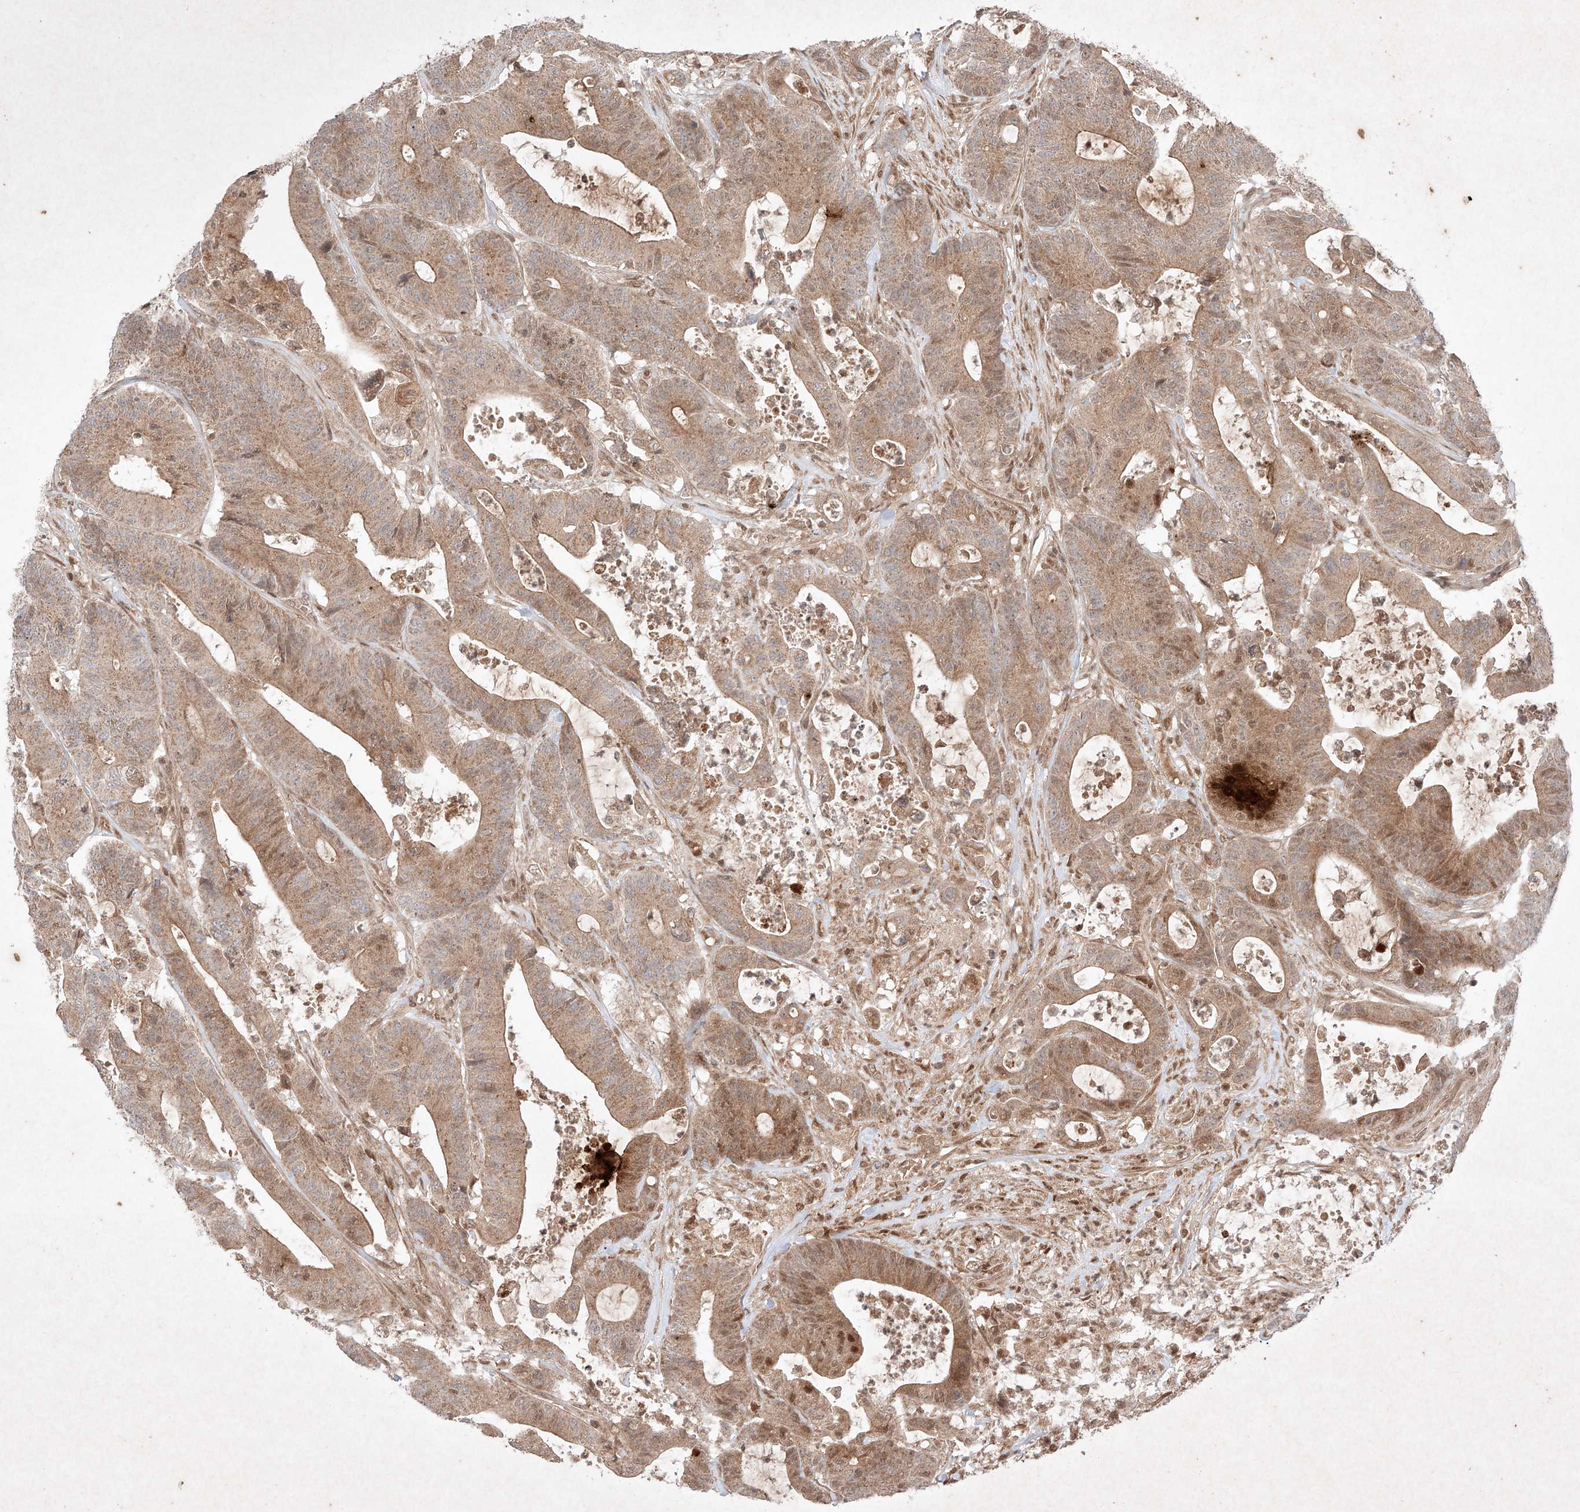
{"staining": {"intensity": "moderate", "quantity": ">75%", "location": "cytoplasmic/membranous,nuclear"}, "tissue": "colorectal cancer", "cell_type": "Tumor cells", "image_type": "cancer", "snomed": [{"axis": "morphology", "description": "Adenocarcinoma, NOS"}, {"axis": "topography", "description": "Colon"}], "caption": "Protein analysis of colorectal cancer (adenocarcinoma) tissue exhibits moderate cytoplasmic/membranous and nuclear positivity in approximately >75% of tumor cells. The staining is performed using DAB (3,3'-diaminobenzidine) brown chromogen to label protein expression. The nuclei are counter-stained blue using hematoxylin.", "gene": "RNF31", "patient": {"sex": "female", "age": 84}}